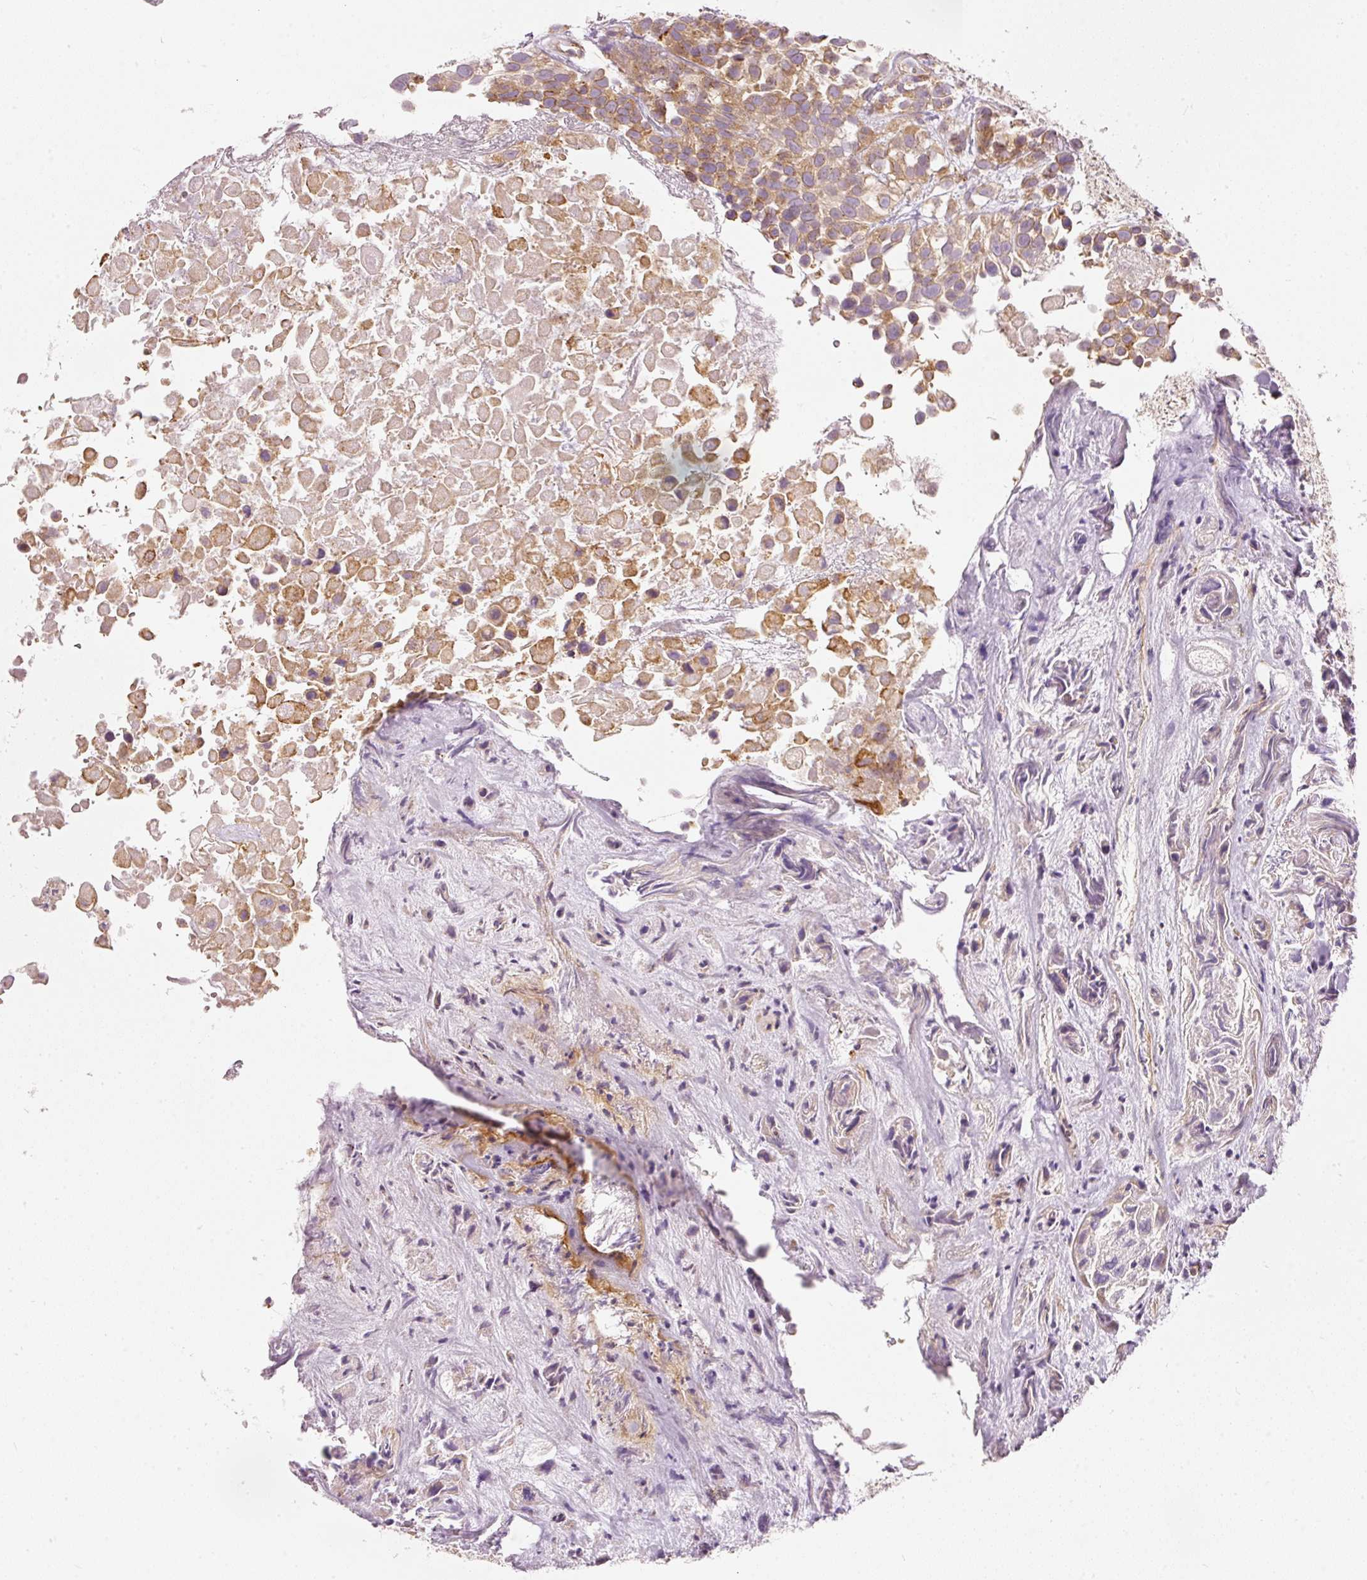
{"staining": {"intensity": "moderate", "quantity": ">75%", "location": "cytoplasmic/membranous"}, "tissue": "urothelial cancer", "cell_type": "Tumor cells", "image_type": "cancer", "snomed": [{"axis": "morphology", "description": "Urothelial carcinoma, High grade"}, {"axis": "topography", "description": "Urinary bladder"}], "caption": "Urothelial cancer stained with IHC displays moderate cytoplasmic/membranous positivity in about >75% of tumor cells.", "gene": "SNAPC5", "patient": {"sex": "male", "age": 56}}